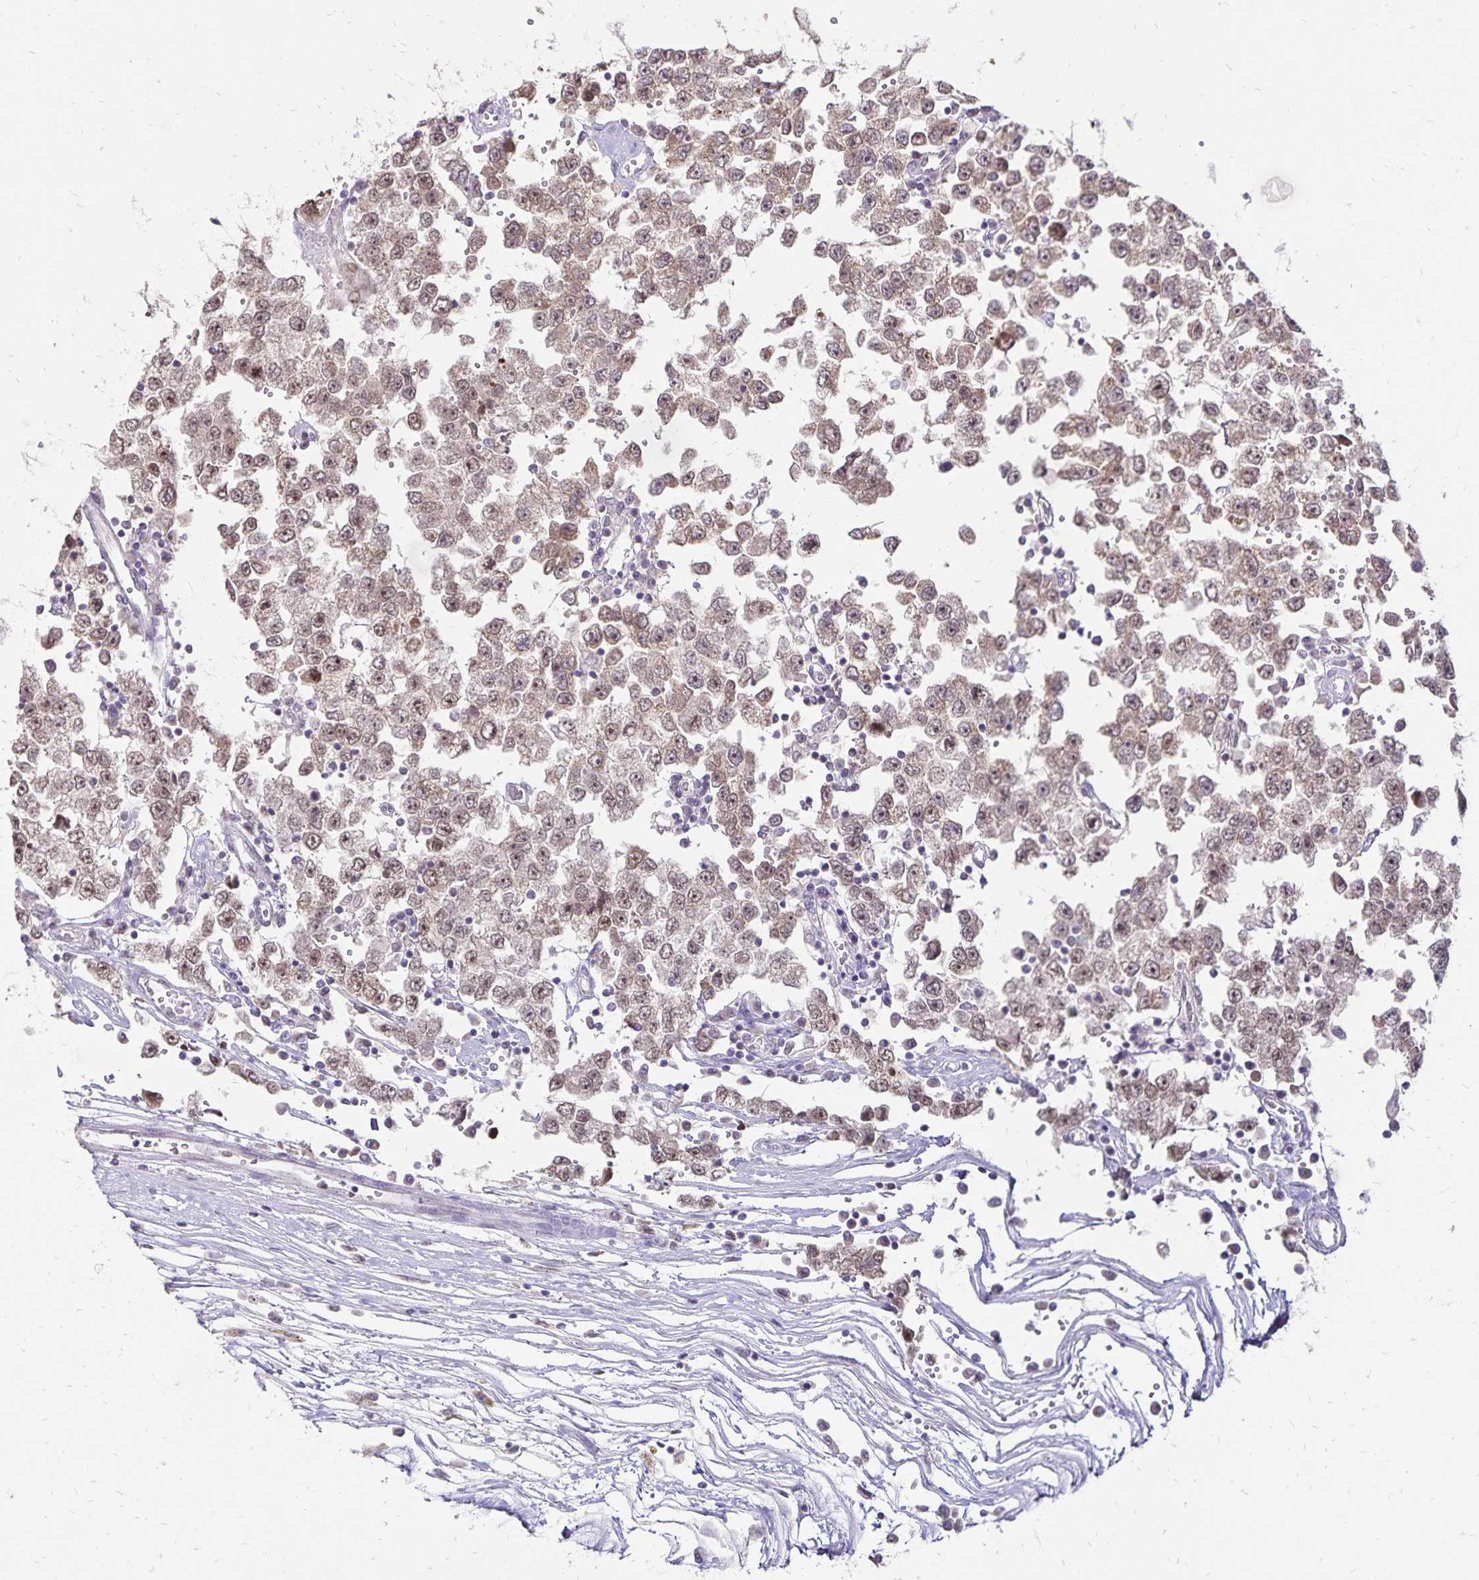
{"staining": {"intensity": "moderate", "quantity": ">75%", "location": "nuclear"}, "tissue": "testis cancer", "cell_type": "Tumor cells", "image_type": "cancer", "snomed": [{"axis": "morphology", "description": "Seminoma, NOS"}, {"axis": "topography", "description": "Testis"}], "caption": "Testis seminoma tissue displays moderate nuclear expression in about >75% of tumor cells", "gene": "POLB", "patient": {"sex": "male", "age": 34}}